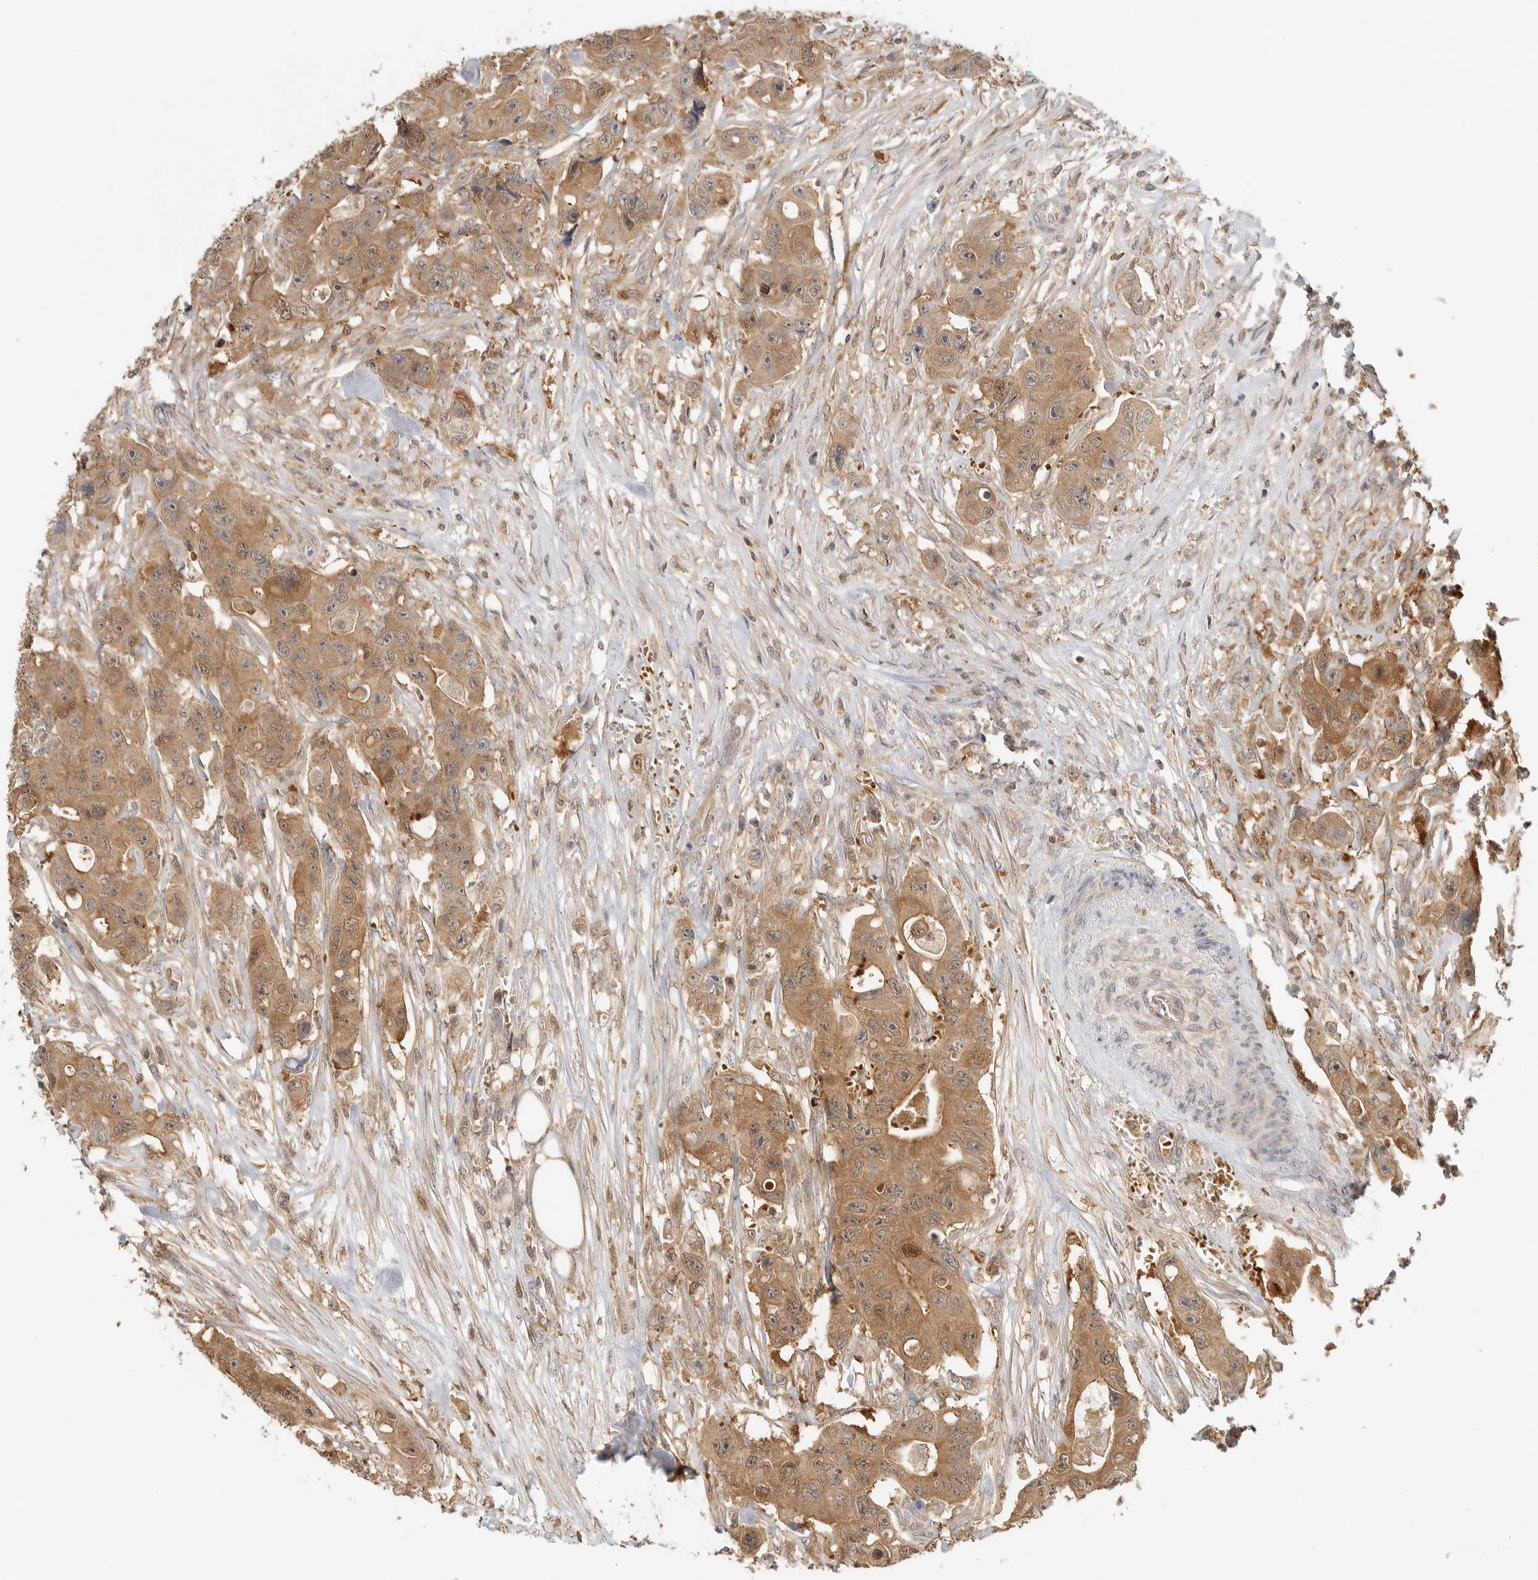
{"staining": {"intensity": "moderate", "quantity": ">75%", "location": "cytoplasmic/membranous"}, "tissue": "colorectal cancer", "cell_type": "Tumor cells", "image_type": "cancer", "snomed": [{"axis": "morphology", "description": "Adenocarcinoma, NOS"}, {"axis": "topography", "description": "Colon"}], "caption": "Protein analysis of adenocarcinoma (colorectal) tissue exhibits moderate cytoplasmic/membranous expression in about >75% of tumor cells.", "gene": "CLDN12", "patient": {"sex": "female", "age": 46}}